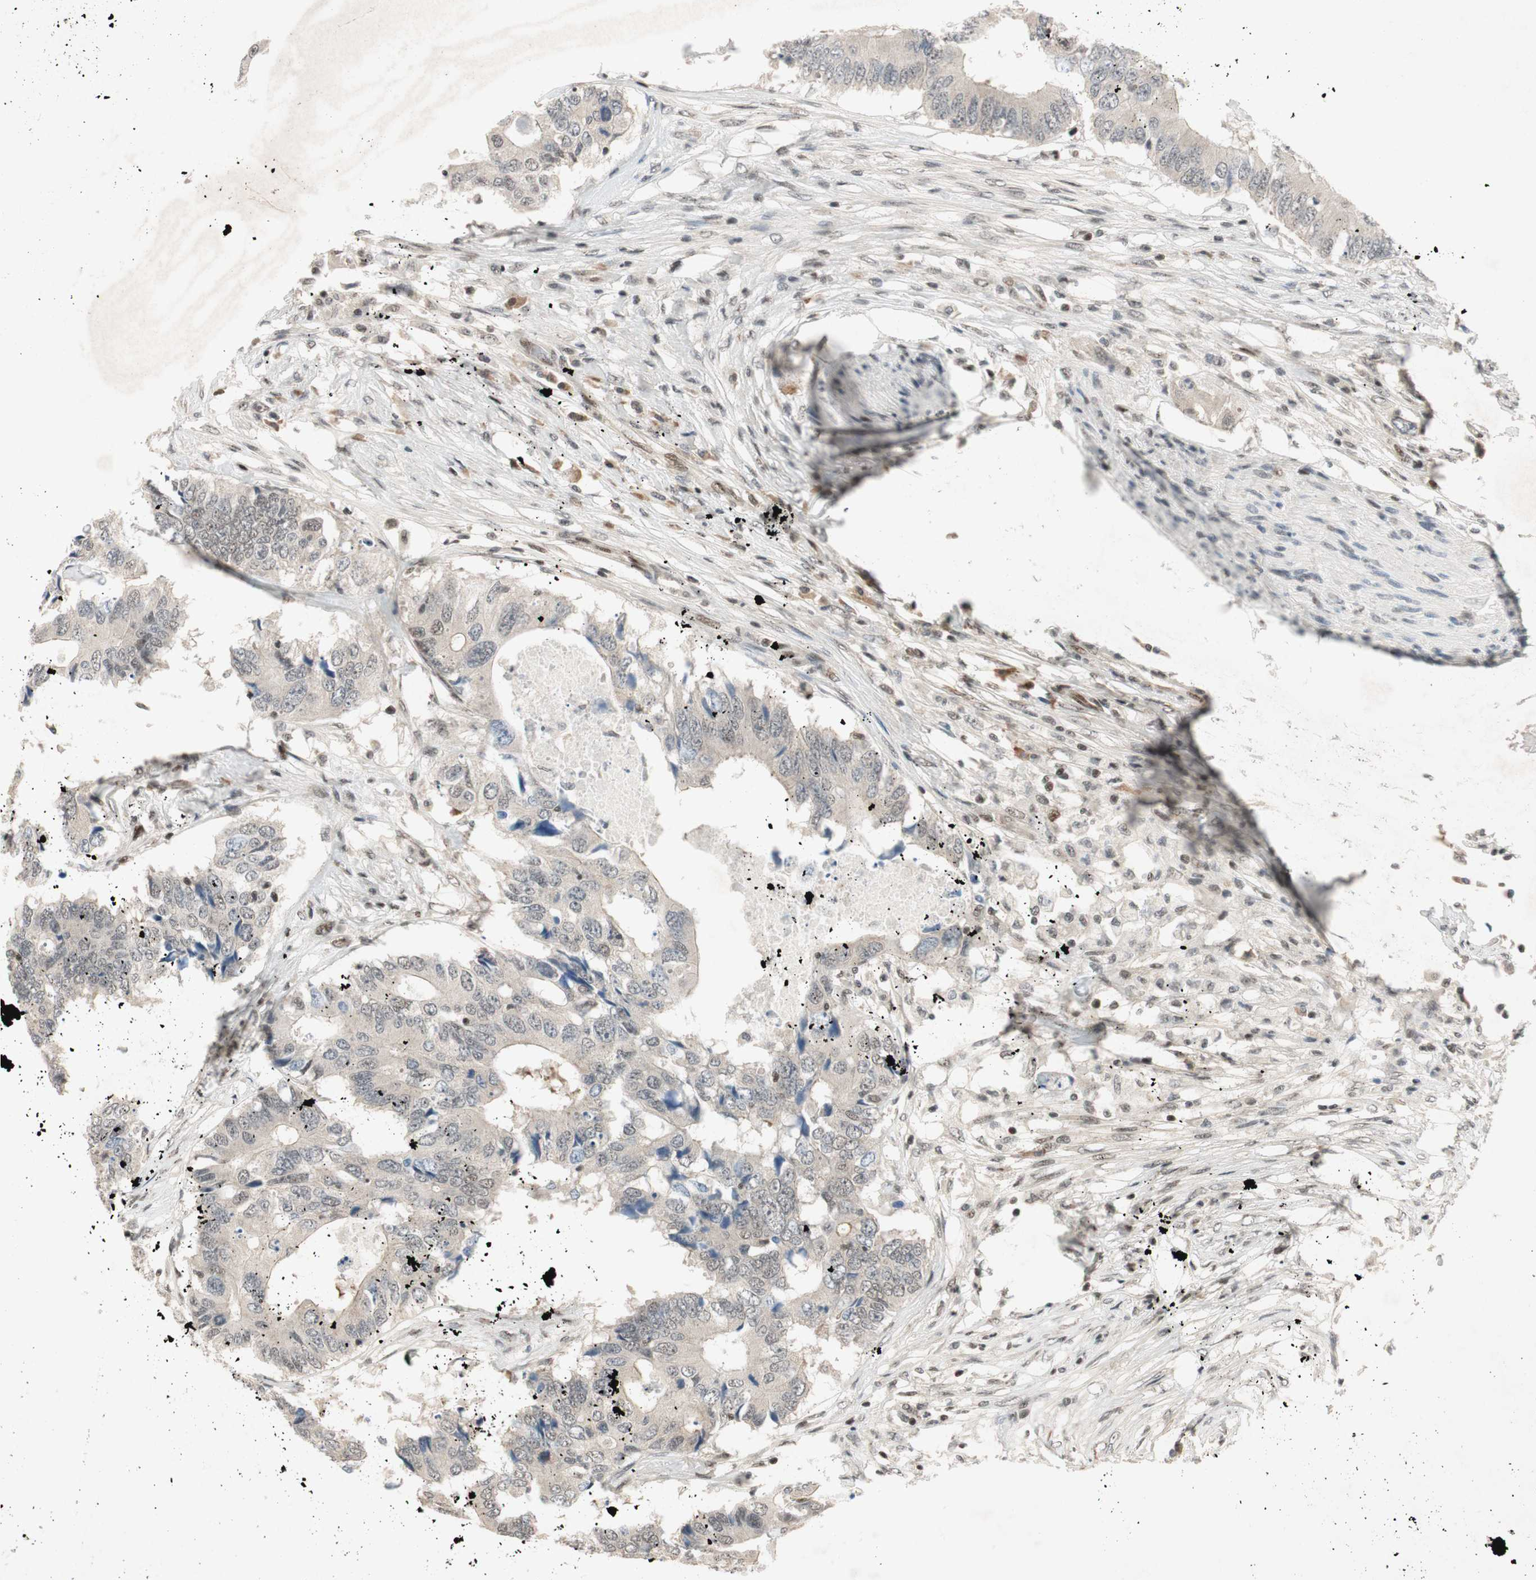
{"staining": {"intensity": "negative", "quantity": "none", "location": "none"}, "tissue": "colorectal cancer", "cell_type": "Tumor cells", "image_type": "cancer", "snomed": [{"axis": "morphology", "description": "Adenocarcinoma, NOS"}, {"axis": "topography", "description": "Colon"}], "caption": "Tumor cells are negative for brown protein staining in adenocarcinoma (colorectal). (Brightfield microscopy of DAB IHC at high magnification).", "gene": "NCBP3", "patient": {"sex": "male", "age": 71}}